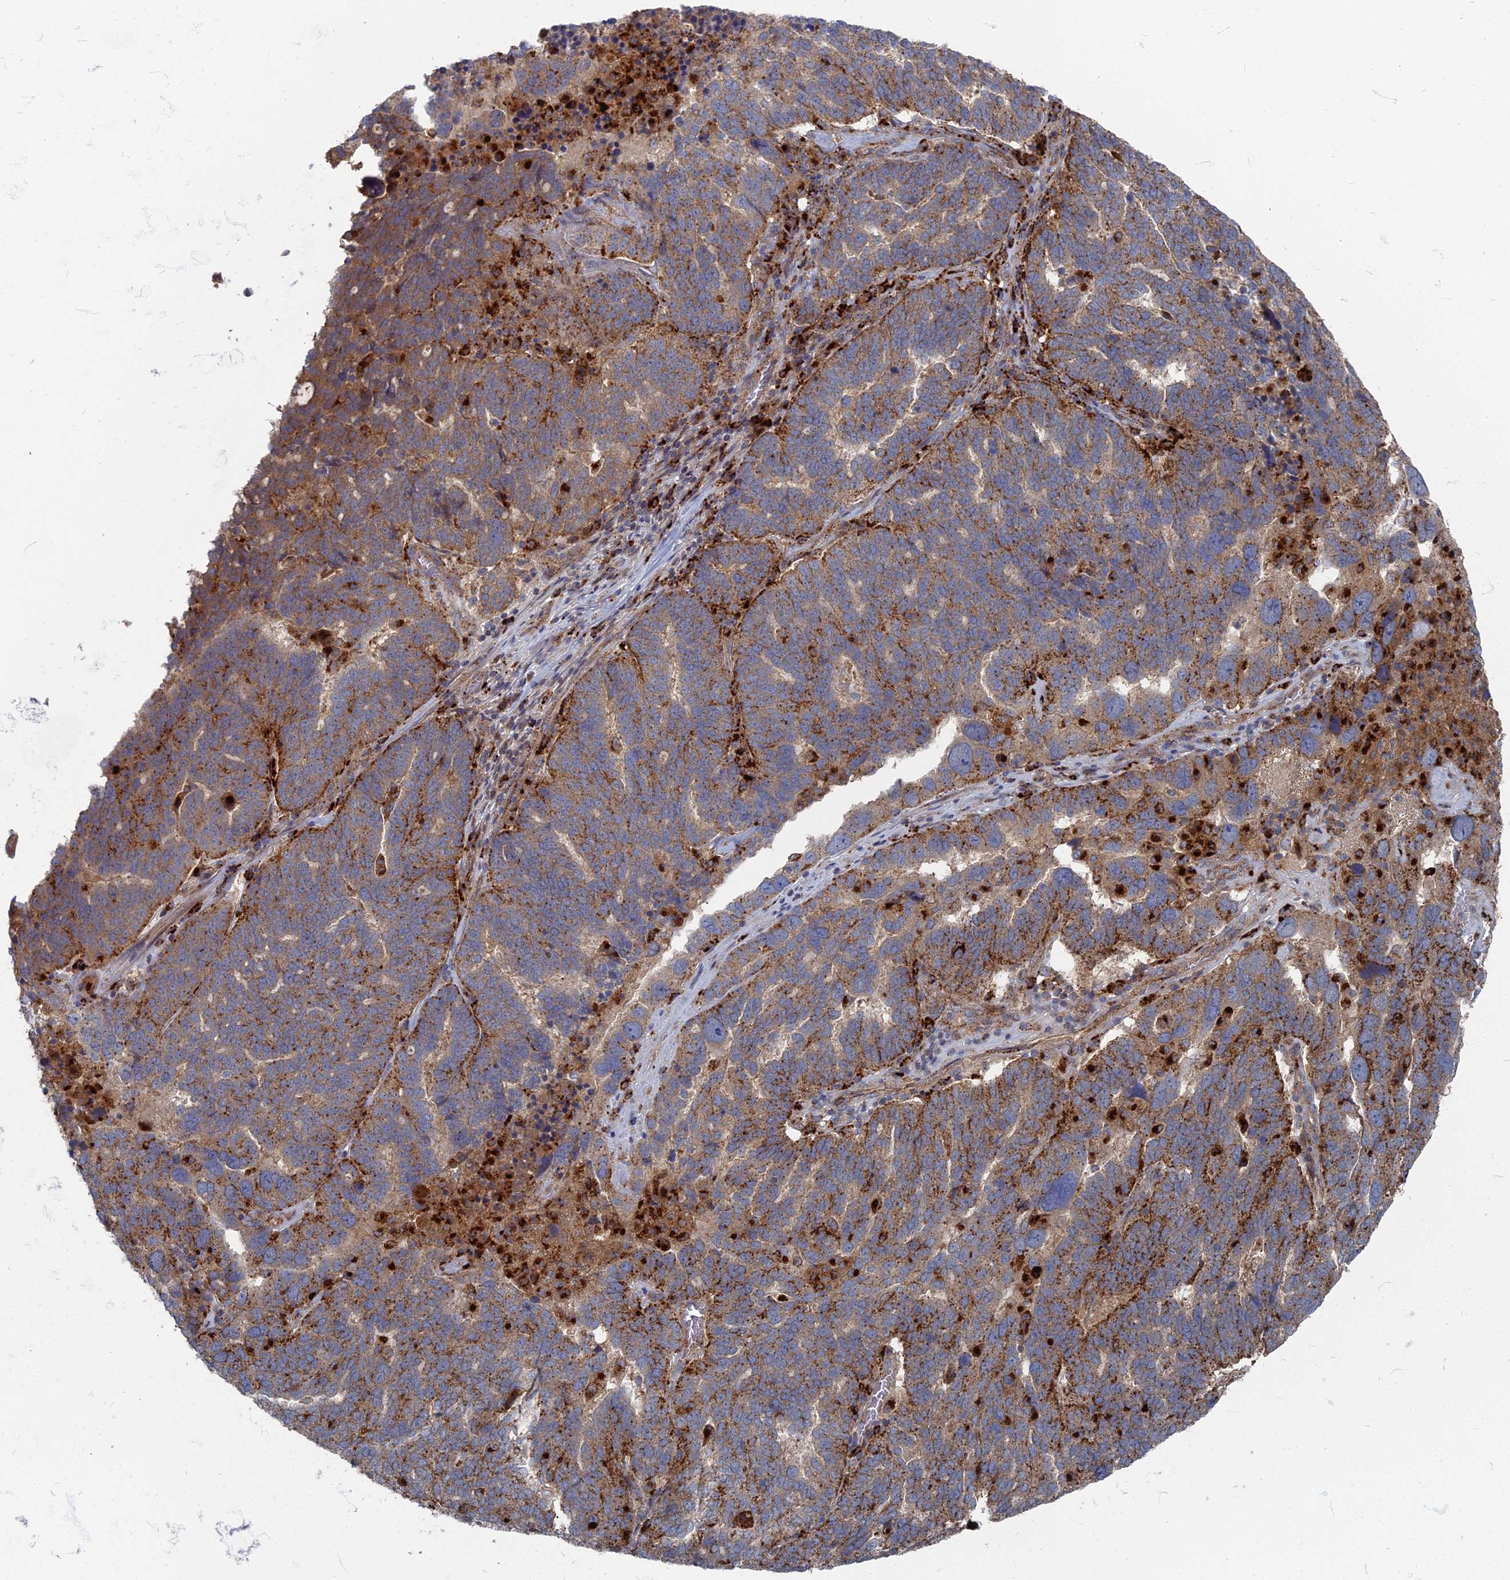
{"staining": {"intensity": "moderate", "quantity": ">75%", "location": "cytoplasmic/membranous"}, "tissue": "ovarian cancer", "cell_type": "Tumor cells", "image_type": "cancer", "snomed": [{"axis": "morphology", "description": "Cystadenocarcinoma, serous, NOS"}, {"axis": "topography", "description": "Ovary"}], "caption": "DAB (3,3'-diaminobenzidine) immunohistochemical staining of human ovarian cancer (serous cystadenocarcinoma) demonstrates moderate cytoplasmic/membranous protein positivity in about >75% of tumor cells.", "gene": "PPCDC", "patient": {"sex": "female", "age": 59}}